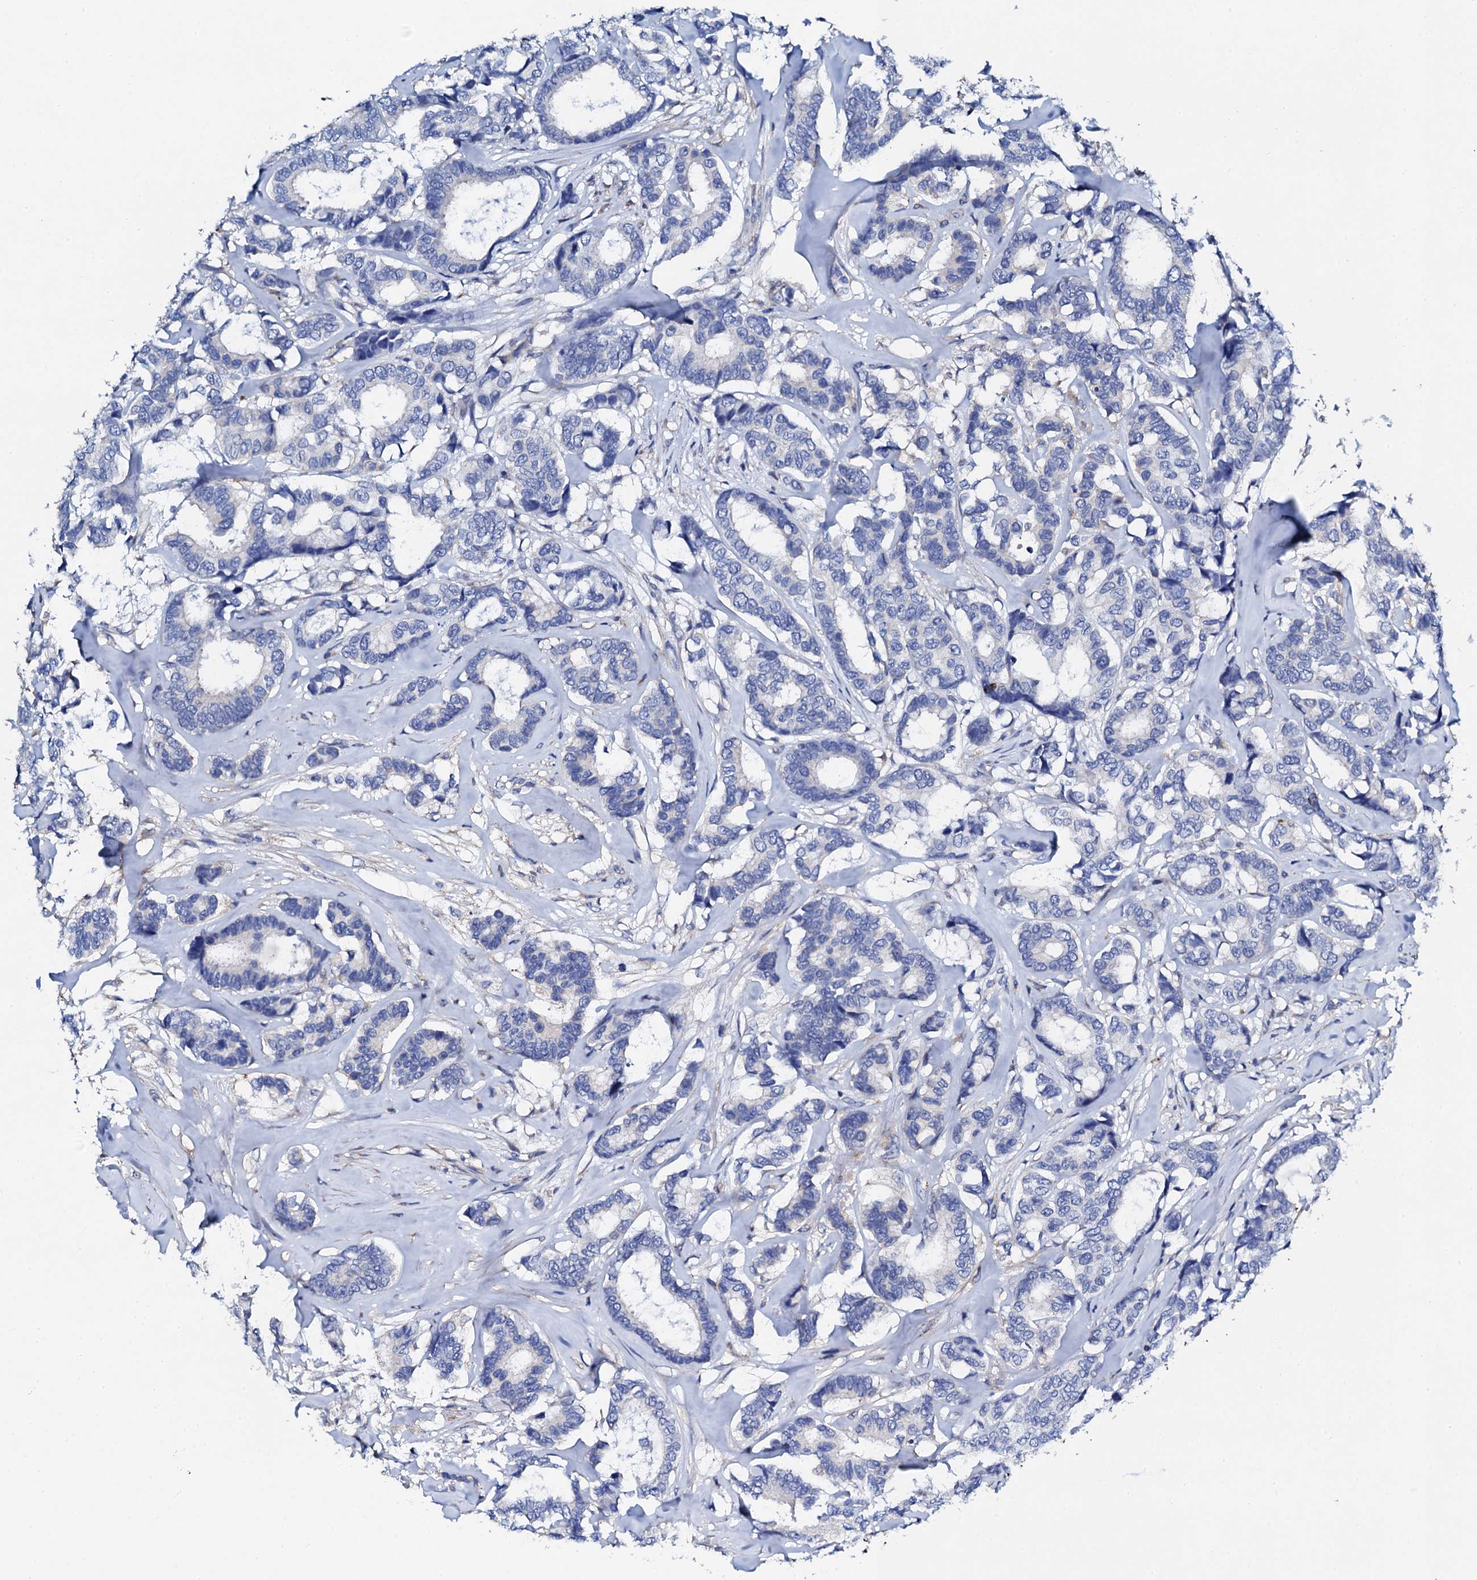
{"staining": {"intensity": "negative", "quantity": "none", "location": "none"}, "tissue": "breast cancer", "cell_type": "Tumor cells", "image_type": "cancer", "snomed": [{"axis": "morphology", "description": "Duct carcinoma"}, {"axis": "topography", "description": "Breast"}], "caption": "A micrograph of human breast invasive ductal carcinoma is negative for staining in tumor cells.", "gene": "KLHL32", "patient": {"sex": "female", "age": 87}}